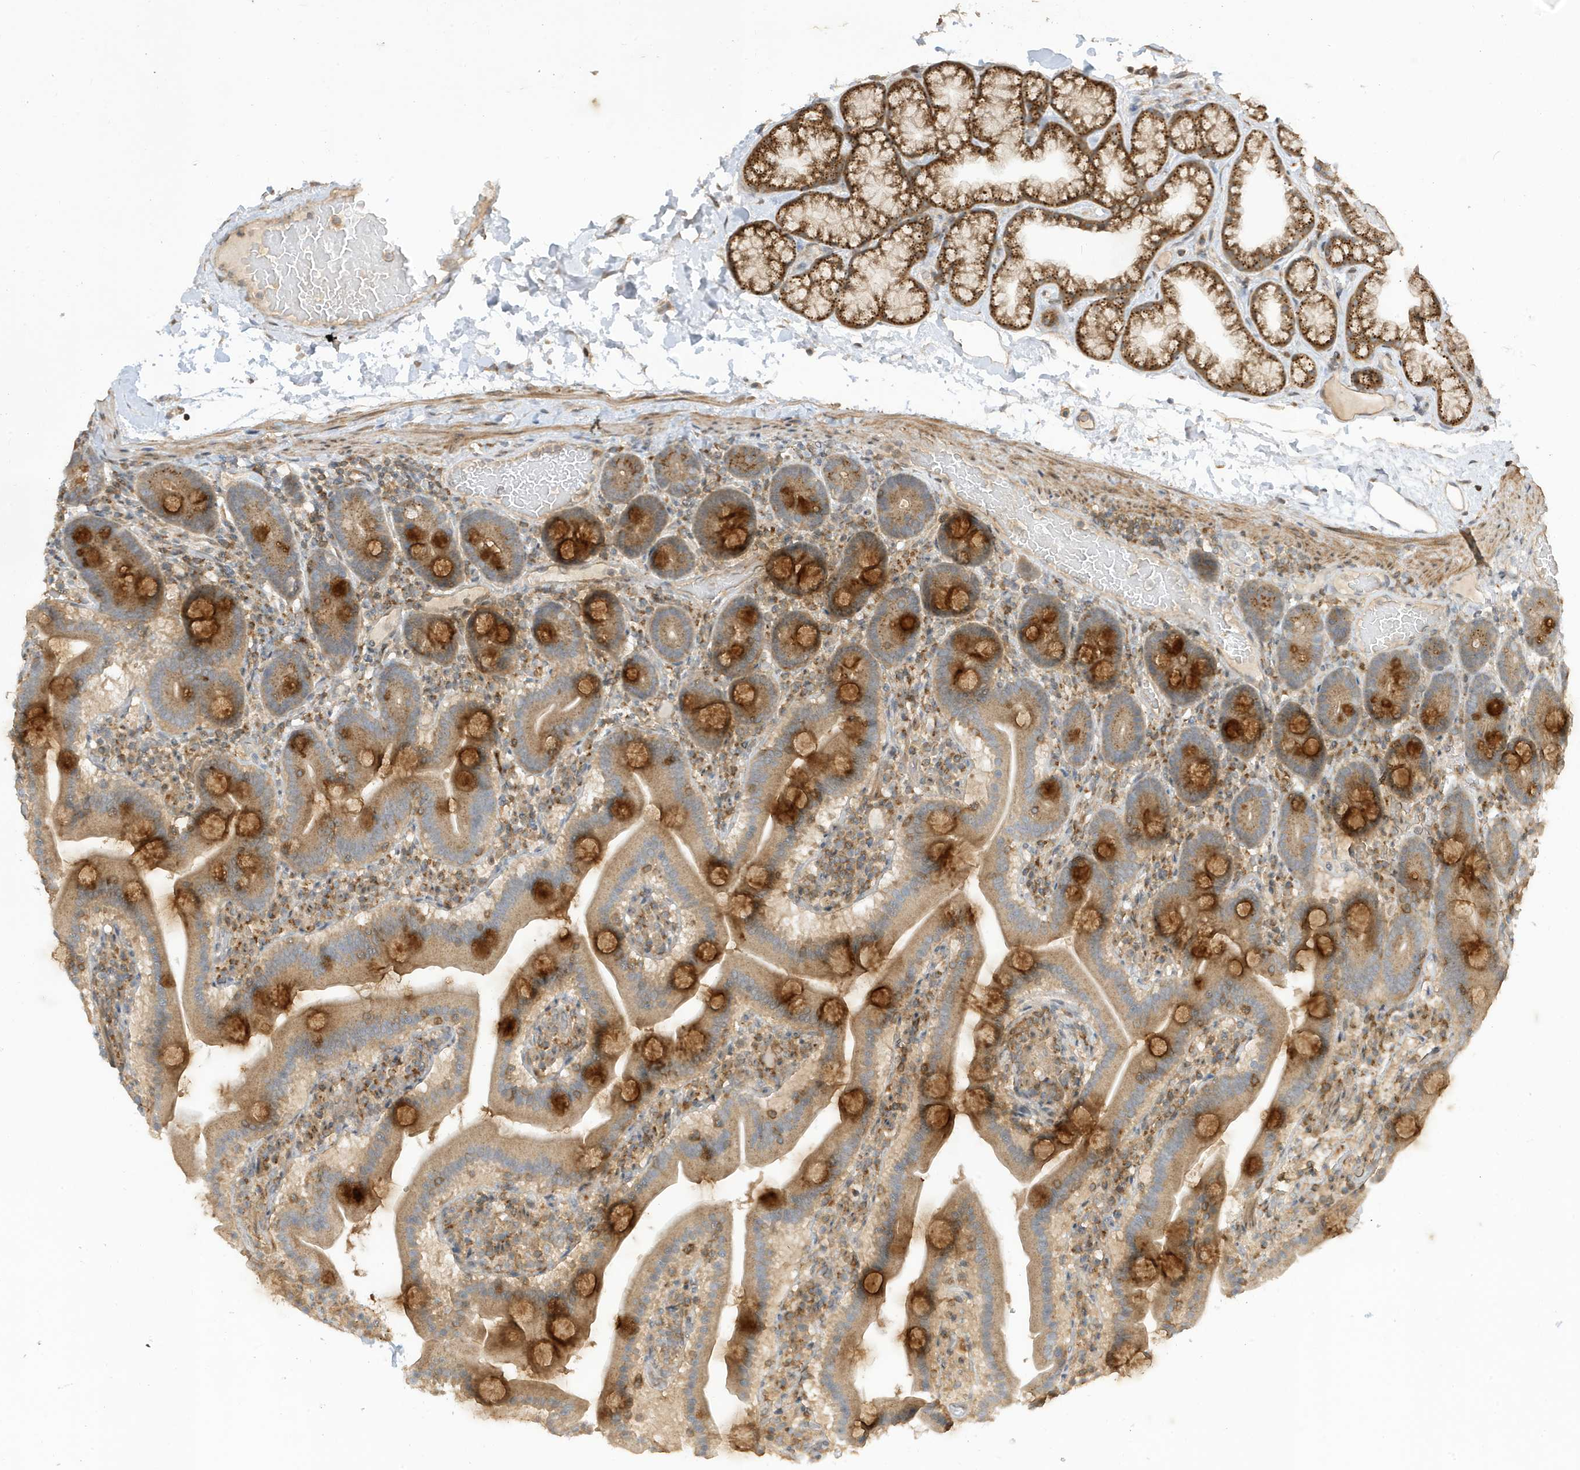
{"staining": {"intensity": "strong", "quantity": "25%-75%", "location": "cytoplasmic/membranous"}, "tissue": "duodenum", "cell_type": "Glandular cells", "image_type": "normal", "snomed": [{"axis": "morphology", "description": "Normal tissue, NOS"}, {"axis": "topography", "description": "Duodenum"}], "caption": "Approximately 25%-75% of glandular cells in unremarkable human duodenum exhibit strong cytoplasmic/membranous protein positivity as visualized by brown immunohistochemical staining.", "gene": "TAB3", "patient": {"sex": "male", "age": 55}}